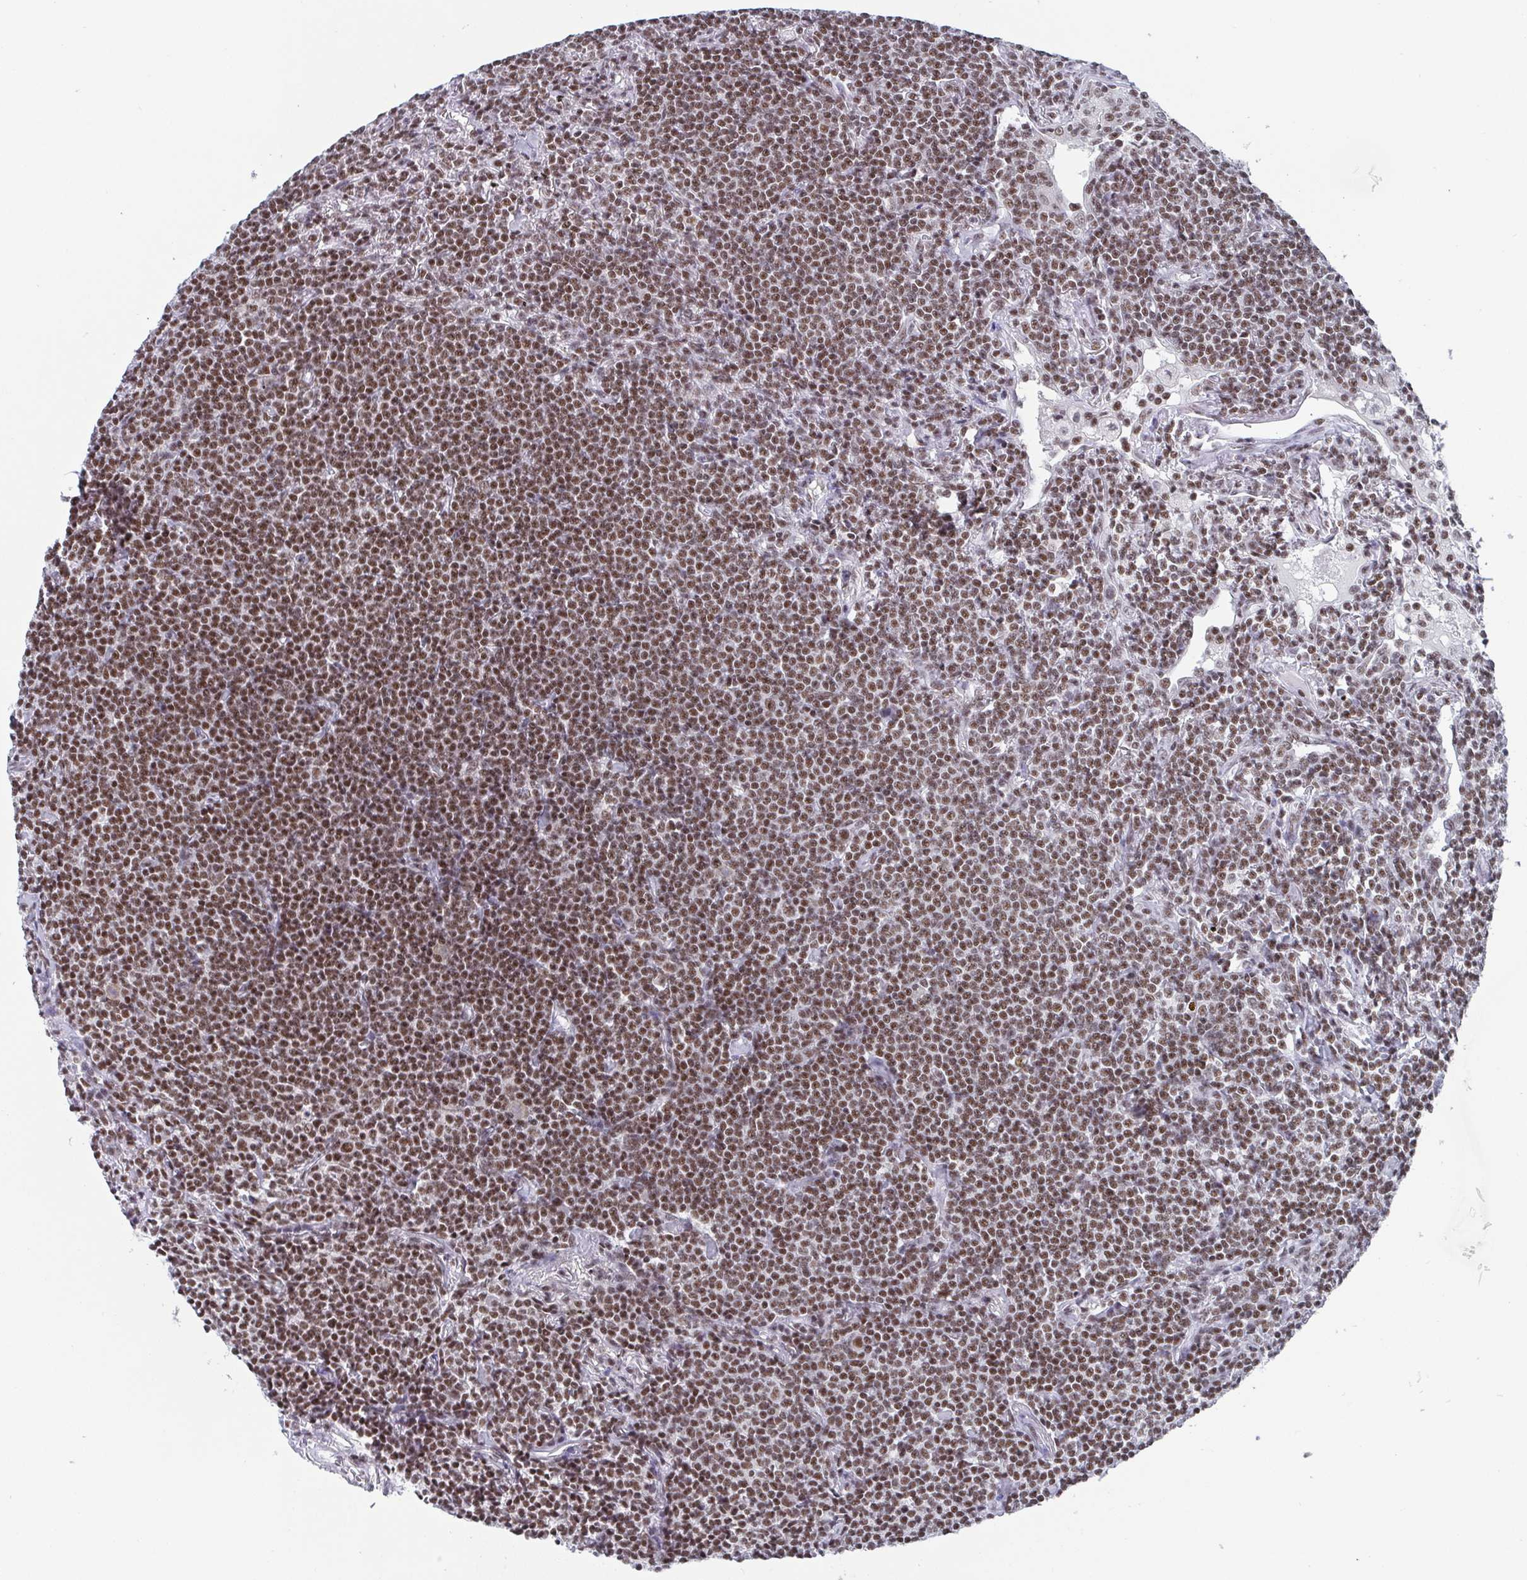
{"staining": {"intensity": "moderate", "quantity": ">75%", "location": "nuclear"}, "tissue": "lymphoma", "cell_type": "Tumor cells", "image_type": "cancer", "snomed": [{"axis": "morphology", "description": "Malignant lymphoma, non-Hodgkin's type, Low grade"}, {"axis": "topography", "description": "Lung"}], "caption": "The immunohistochemical stain shows moderate nuclear expression in tumor cells of malignant lymphoma, non-Hodgkin's type (low-grade) tissue.", "gene": "CTCF", "patient": {"sex": "female", "age": 71}}